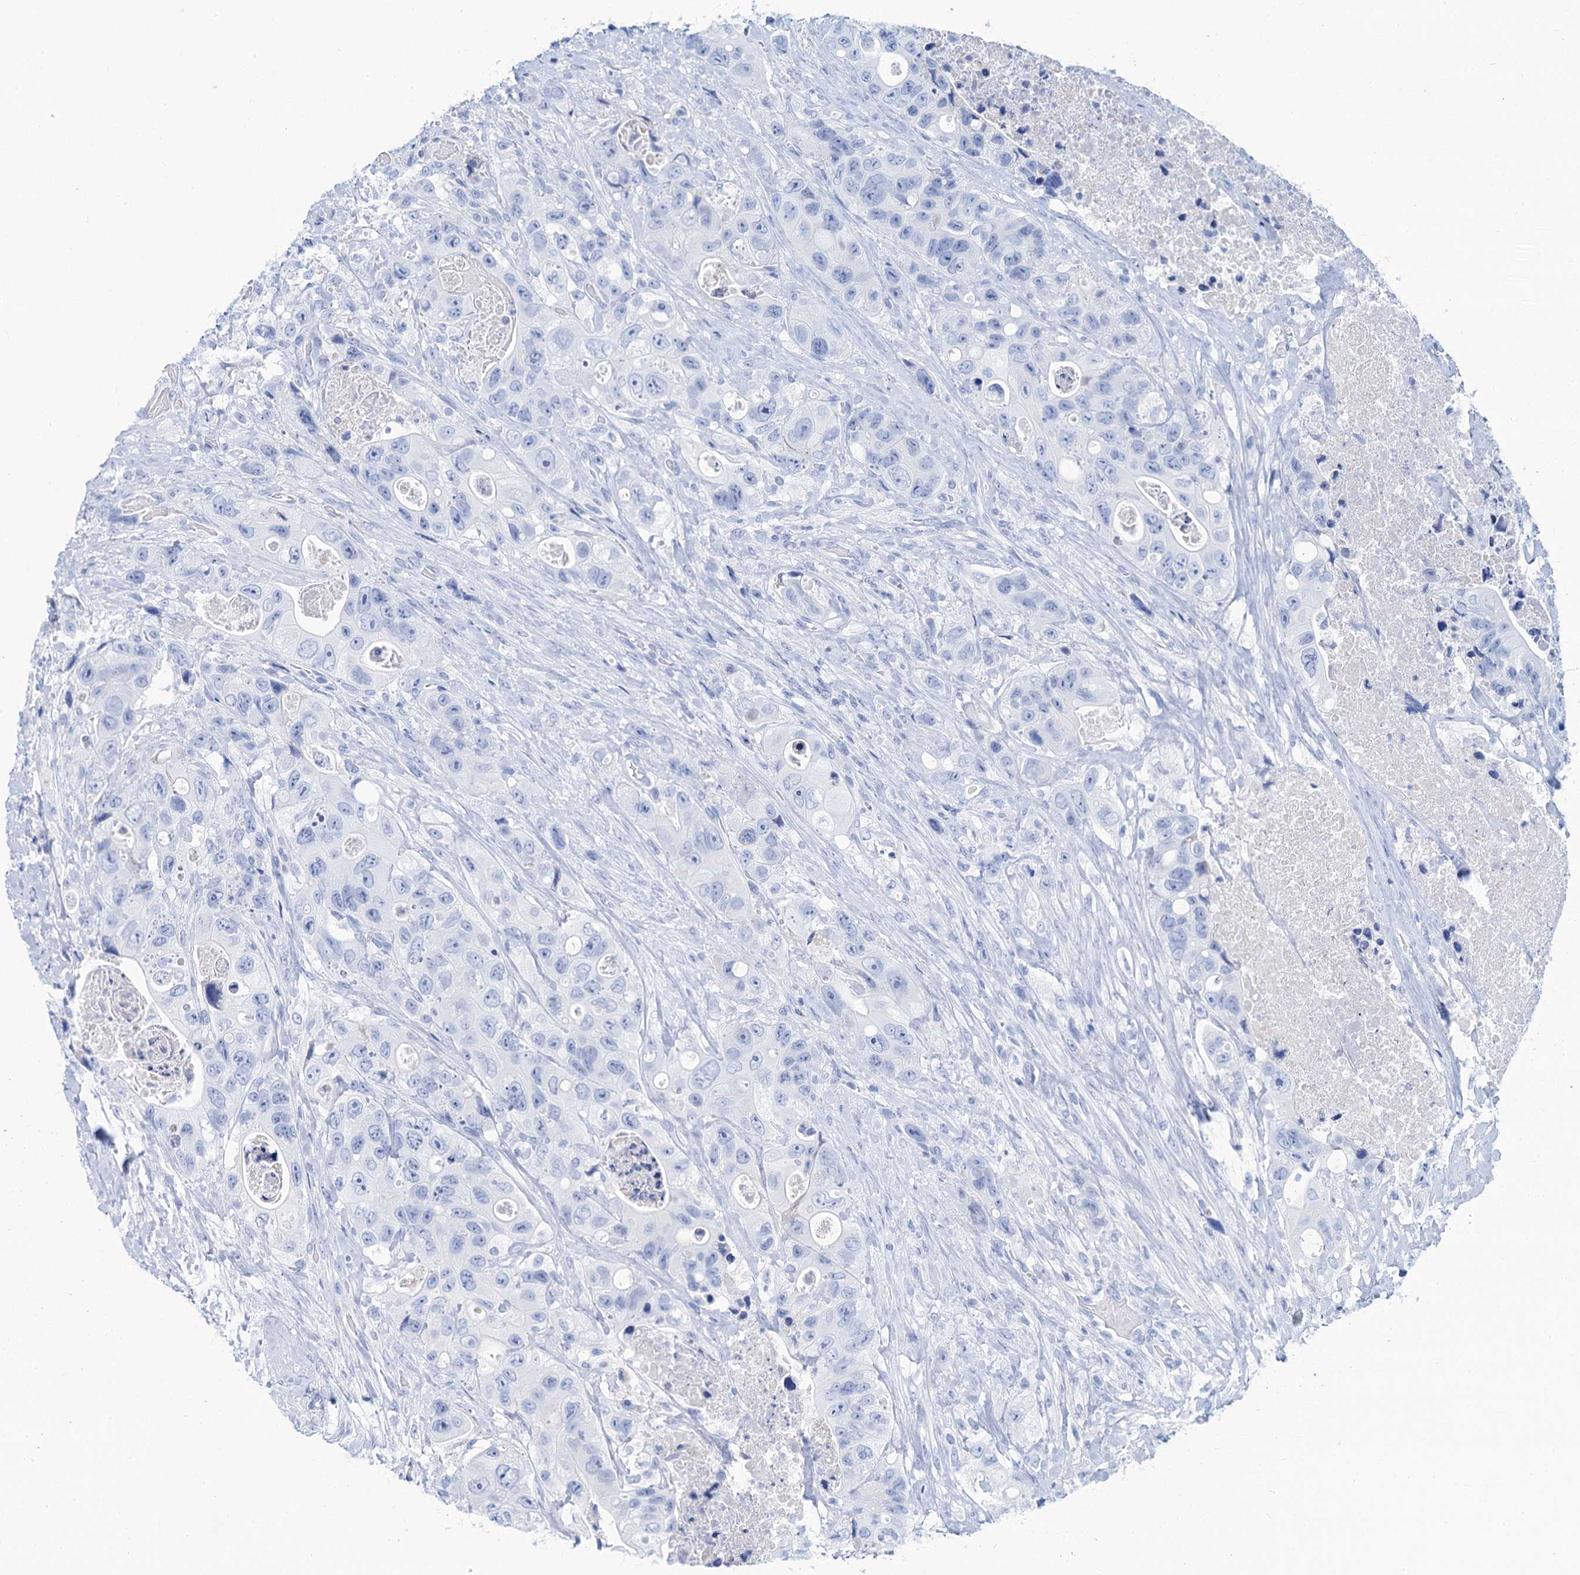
{"staining": {"intensity": "negative", "quantity": "none", "location": "none"}, "tissue": "colorectal cancer", "cell_type": "Tumor cells", "image_type": "cancer", "snomed": [{"axis": "morphology", "description": "Adenocarcinoma, NOS"}, {"axis": "topography", "description": "Colon"}], "caption": "Tumor cells show no significant expression in colorectal cancer. (Immunohistochemistry, brightfield microscopy, high magnification).", "gene": "CABYR", "patient": {"sex": "female", "age": 46}}